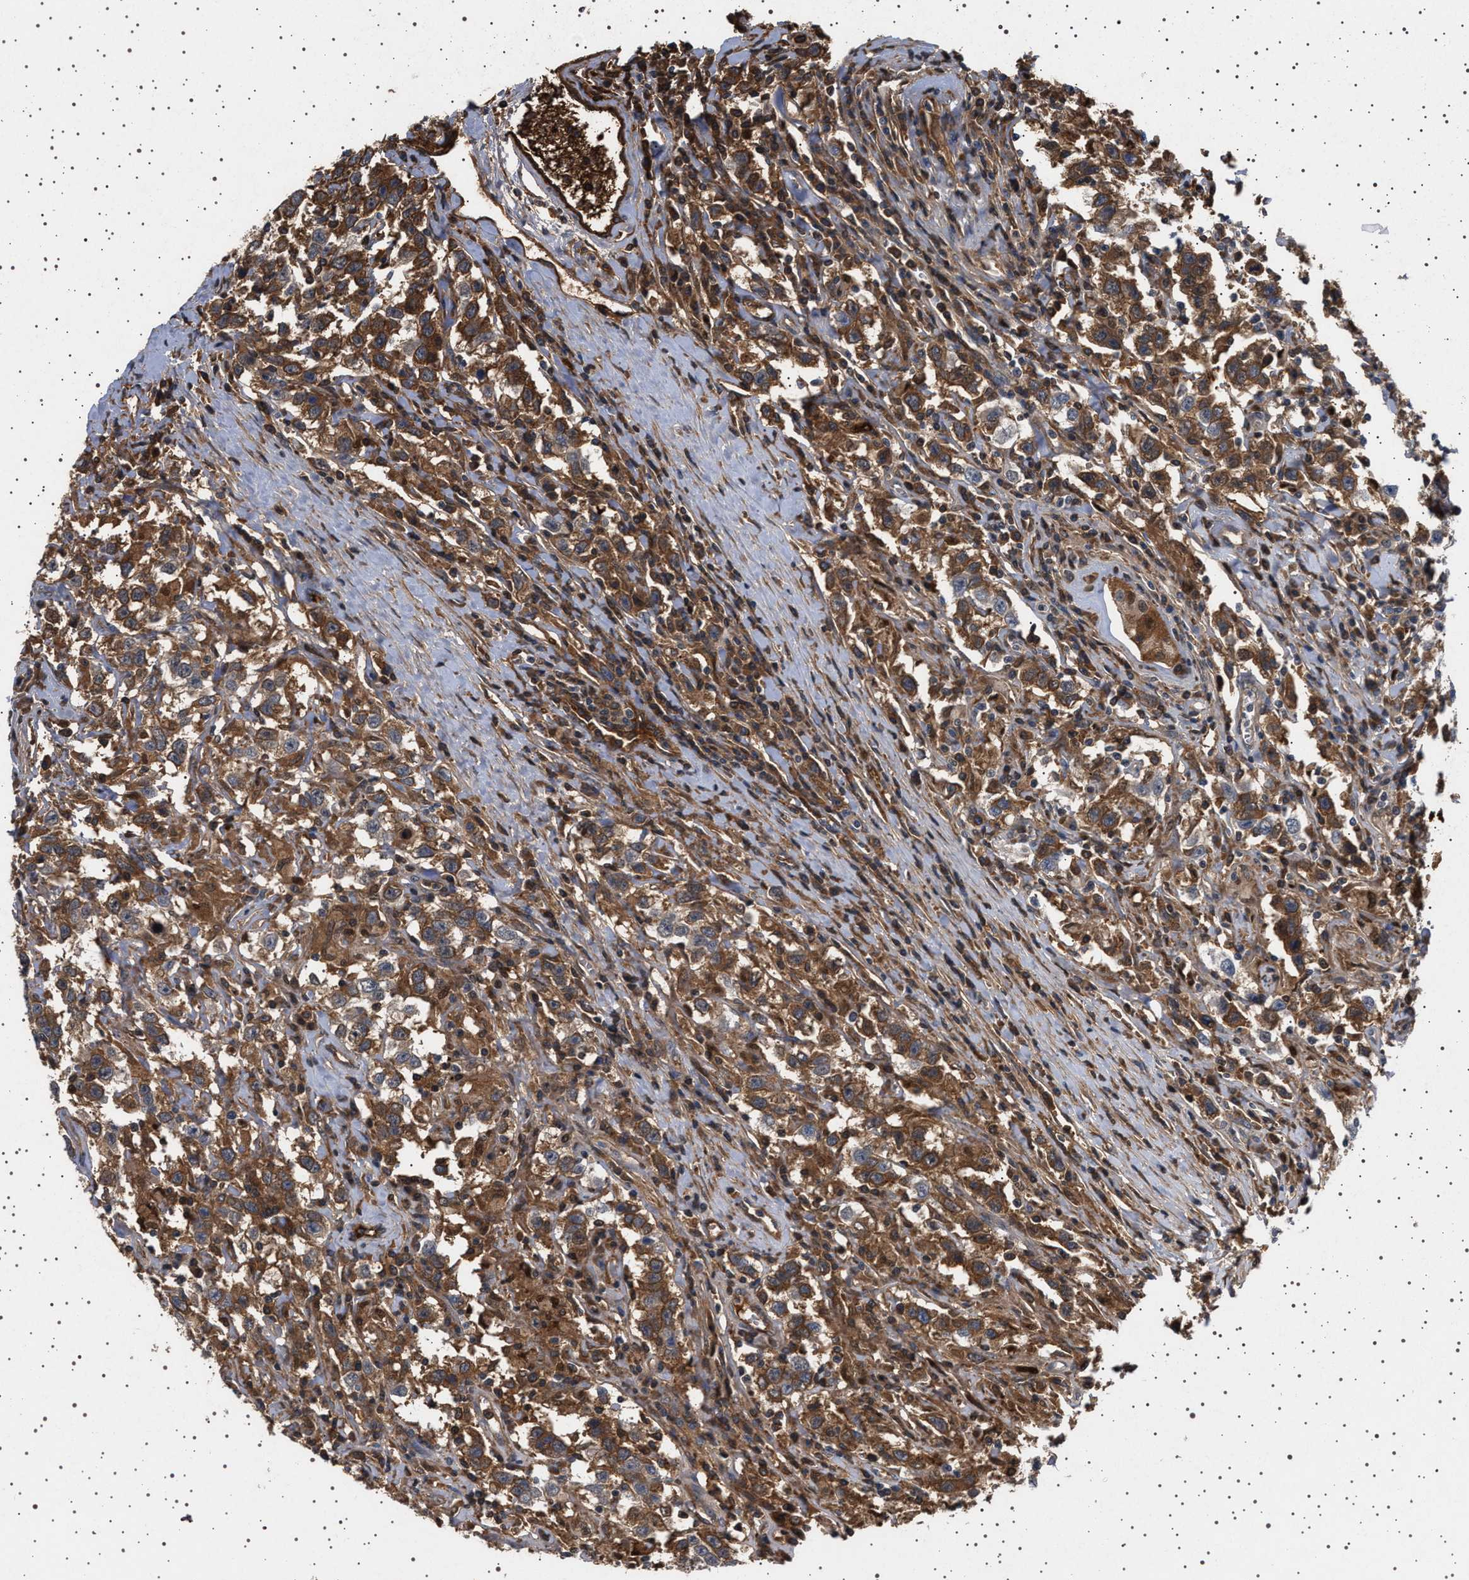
{"staining": {"intensity": "moderate", "quantity": ">75%", "location": "cytoplasmic/membranous"}, "tissue": "testis cancer", "cell_type": "Tumor cells", "image_type": "cancer", "snomed": [{"axis": "morphology", "description": "Seminoma, NOS"}, {"axis": "topography", "description": "Testis"}], "caption": "IHC (DAB (3,3'-diaminobenzidine)) staining of testis cancer (seminoma) reveals moderate cytoplasmic/membranous protein expression in about >75% of tumor cells. The staining is performed using DAB (3,3'-diaminobenzidine) brown chromogen to label protein expression. The nuclei are counter-stained blue using hematoxylin.", "gene": "FICD", "patient": {"sex": "male", "age": 41}}